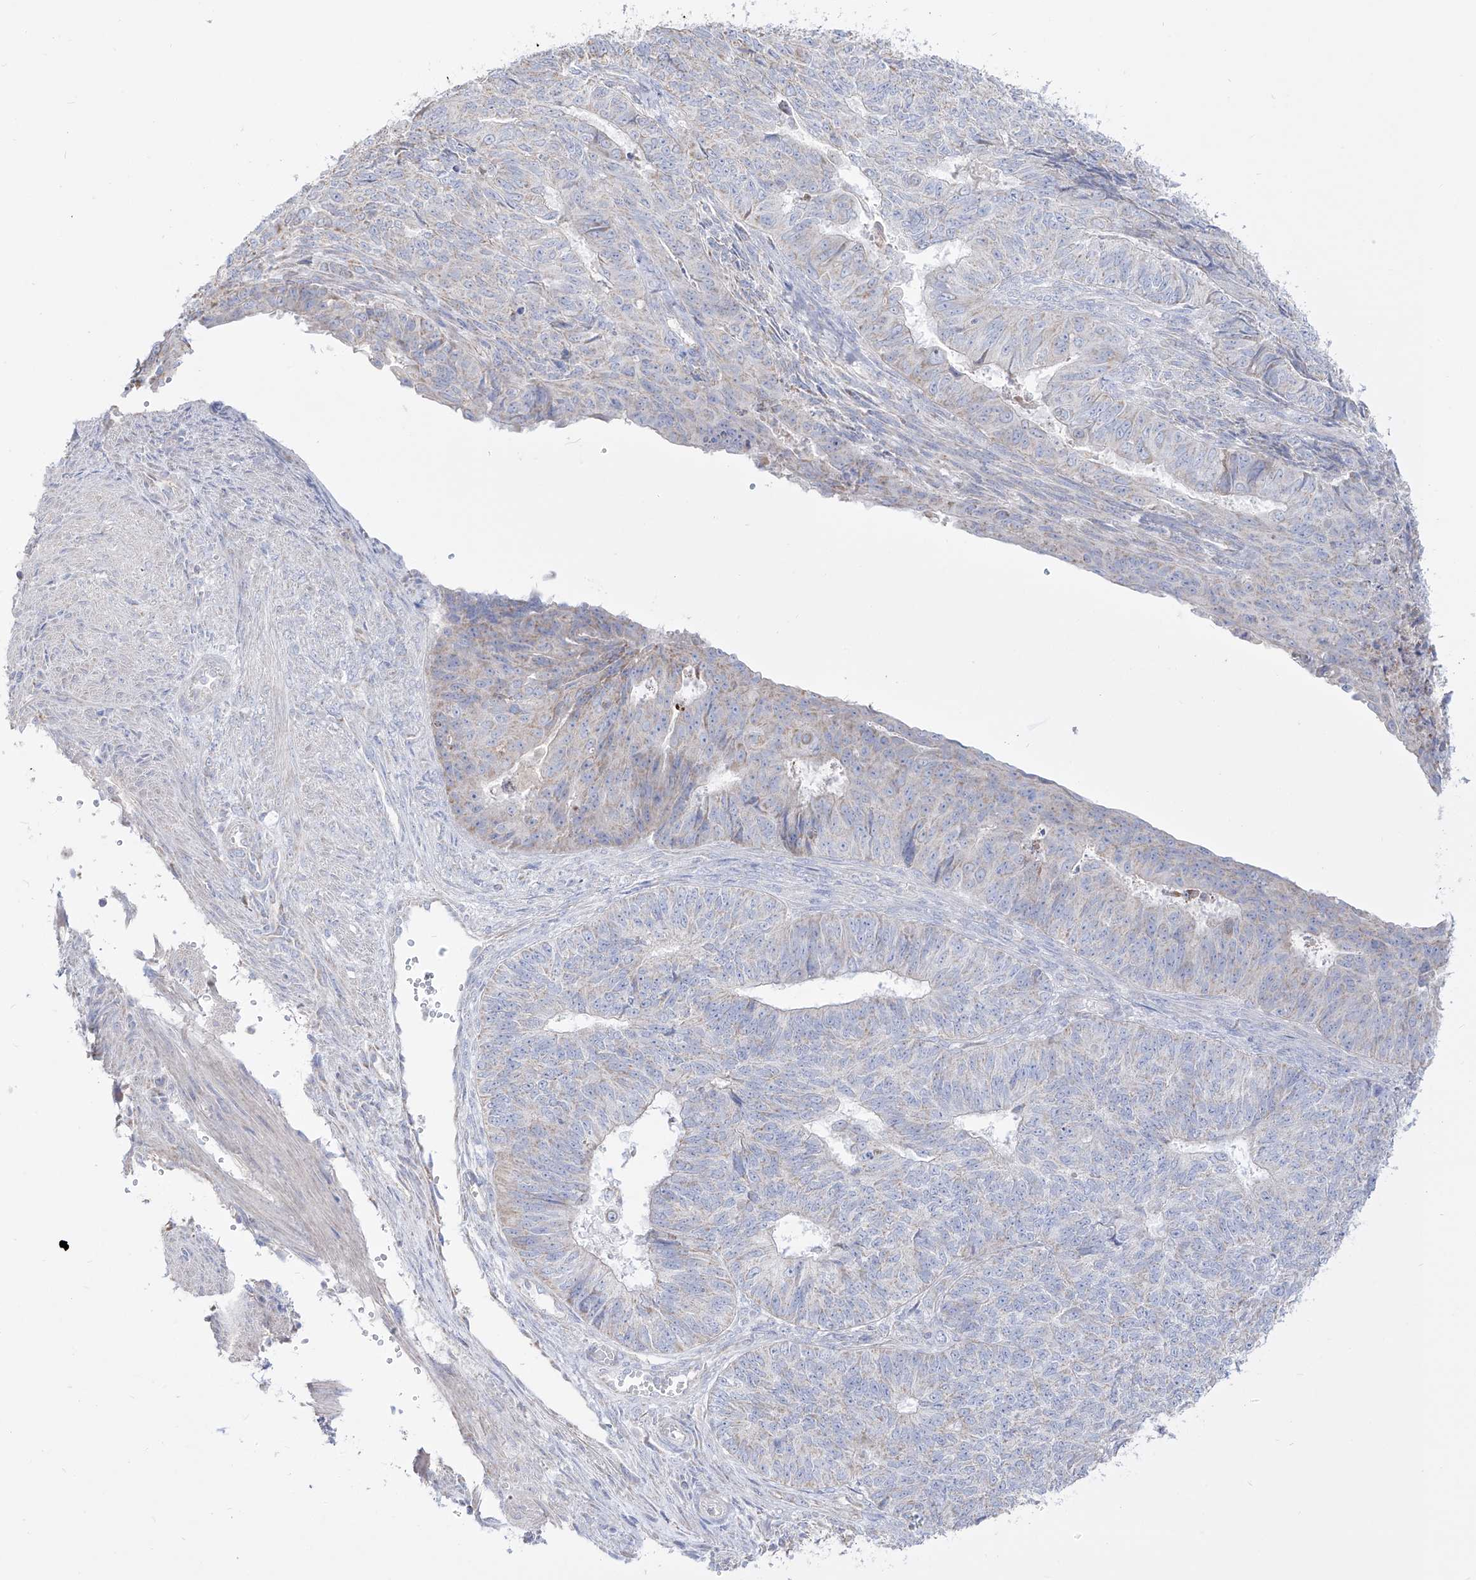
{"staining": {"intensity": "weak", "quantity": "<25%", "location": "cytoplasmic/membranous"}, "tissue": "endometrial cancer", "cell_type": "Tumor cells", "image_type": "cancer", "snomed": [{"axis": "morphology", "description": "Adenocarcinoma, NOS"}, {"axis": "topography", "description": "Endometrium"}], "caption": "High magnification brightfield microscopy of endometrial cancer (adenocarcinoma) stained with DAB (3,3'-diaminobenzidine) (brown) and counterstained with hematoxylin (blue): tumor cells show no significant staining.", "gene": "RCHY1", "patient": {"sex": "female", "age": 32}}